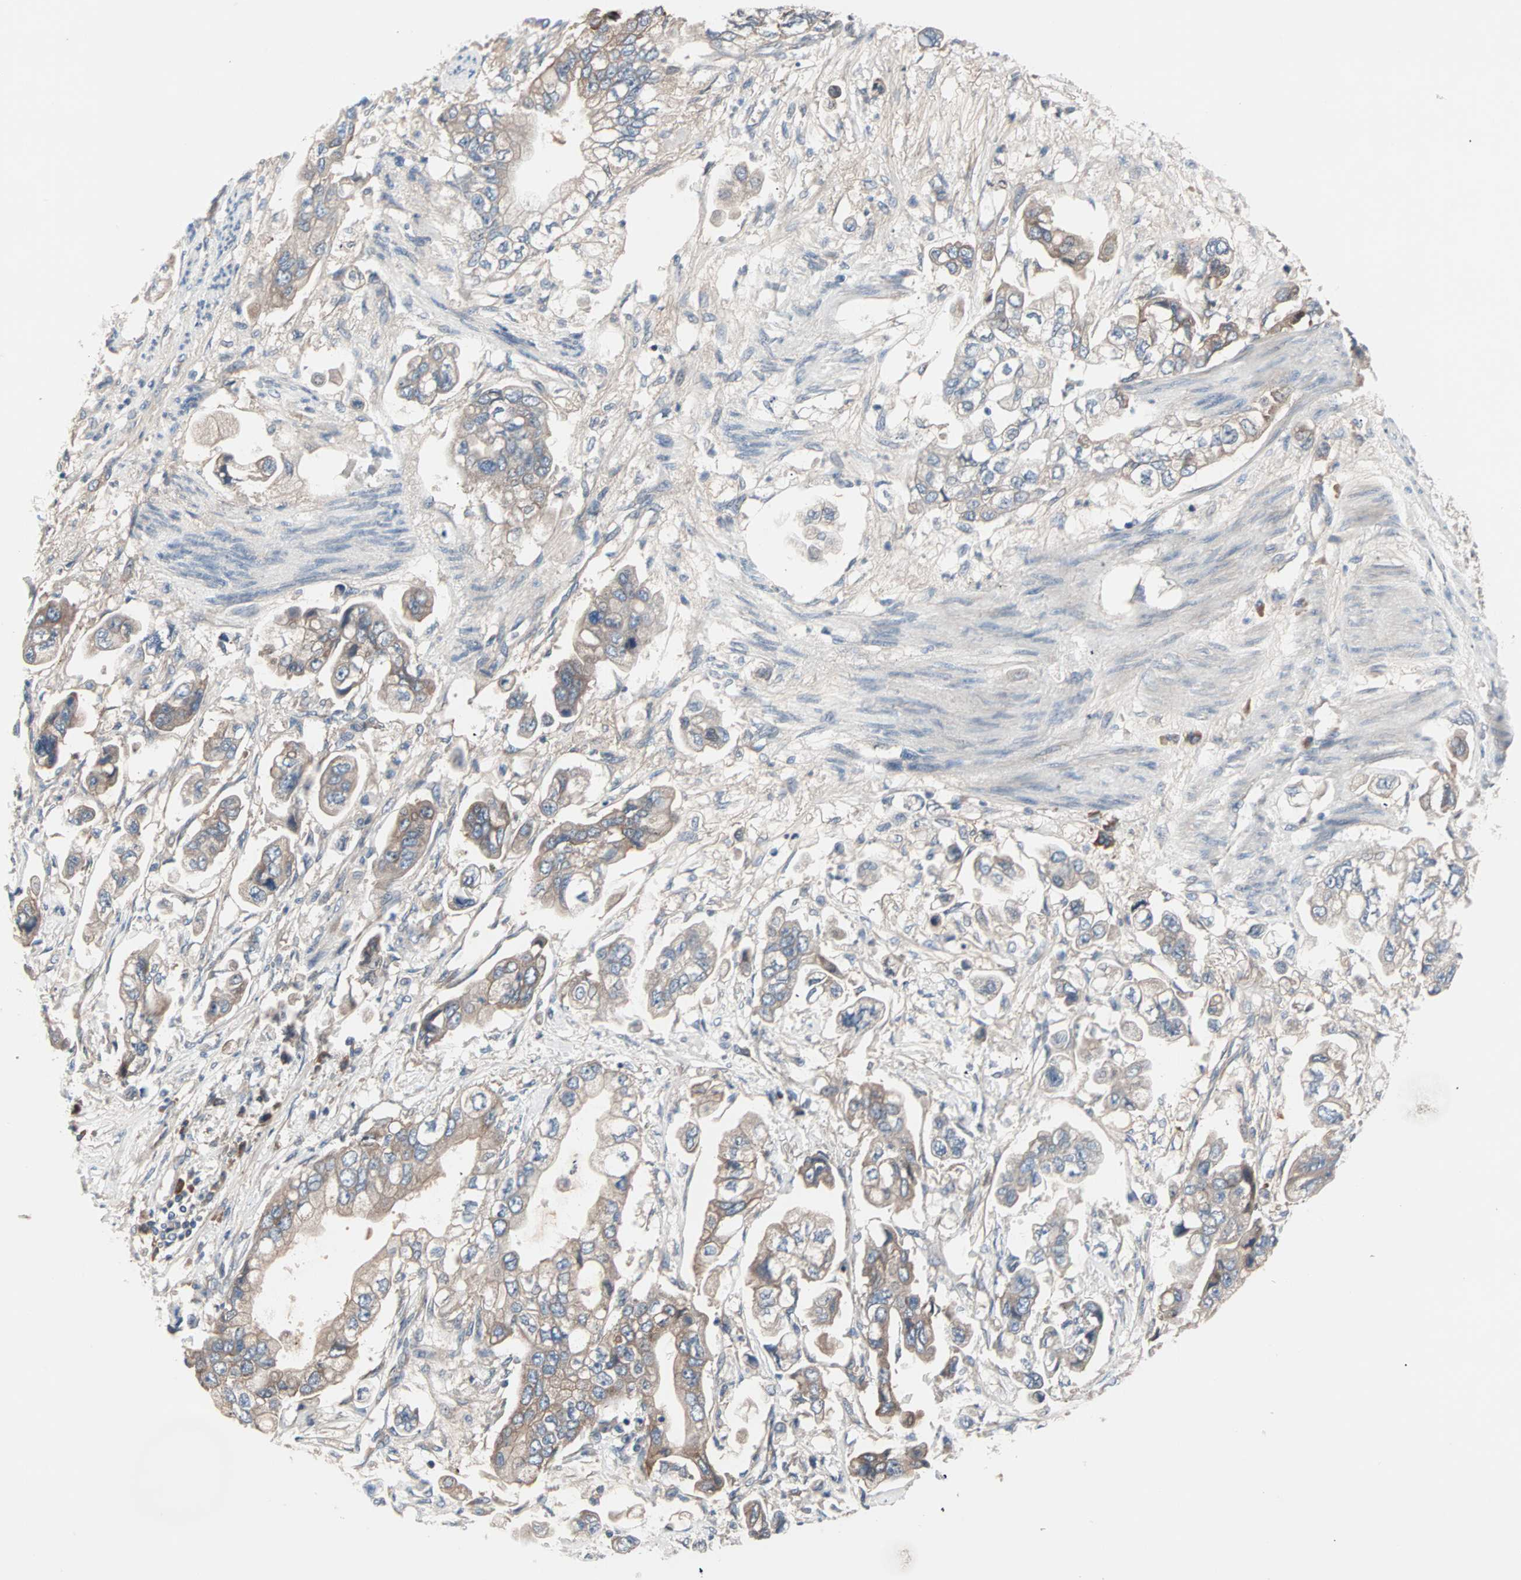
{"staining": {"intensity": "moderate", "quantity": ">75%", "location": "cytoplasmic/membranous"}, "tissue": "stomach cancer", "cell_type": "Tumor cells", "image_type": "cancer", "snomed": [{"axis": "morphology", "description": "Adenocarcinoma, NOS"}, {"axis": "topography", "description": "Stomach"}], "caption": "Human stomach cancer (adenocarcinoma) stained for a protein (brown) reveals moderate cytoplasmic/membranous positive positivity in approximately >75% of tumor cells.", "gene": "CAD", "patient": {"sex": "male", "age": 62}}